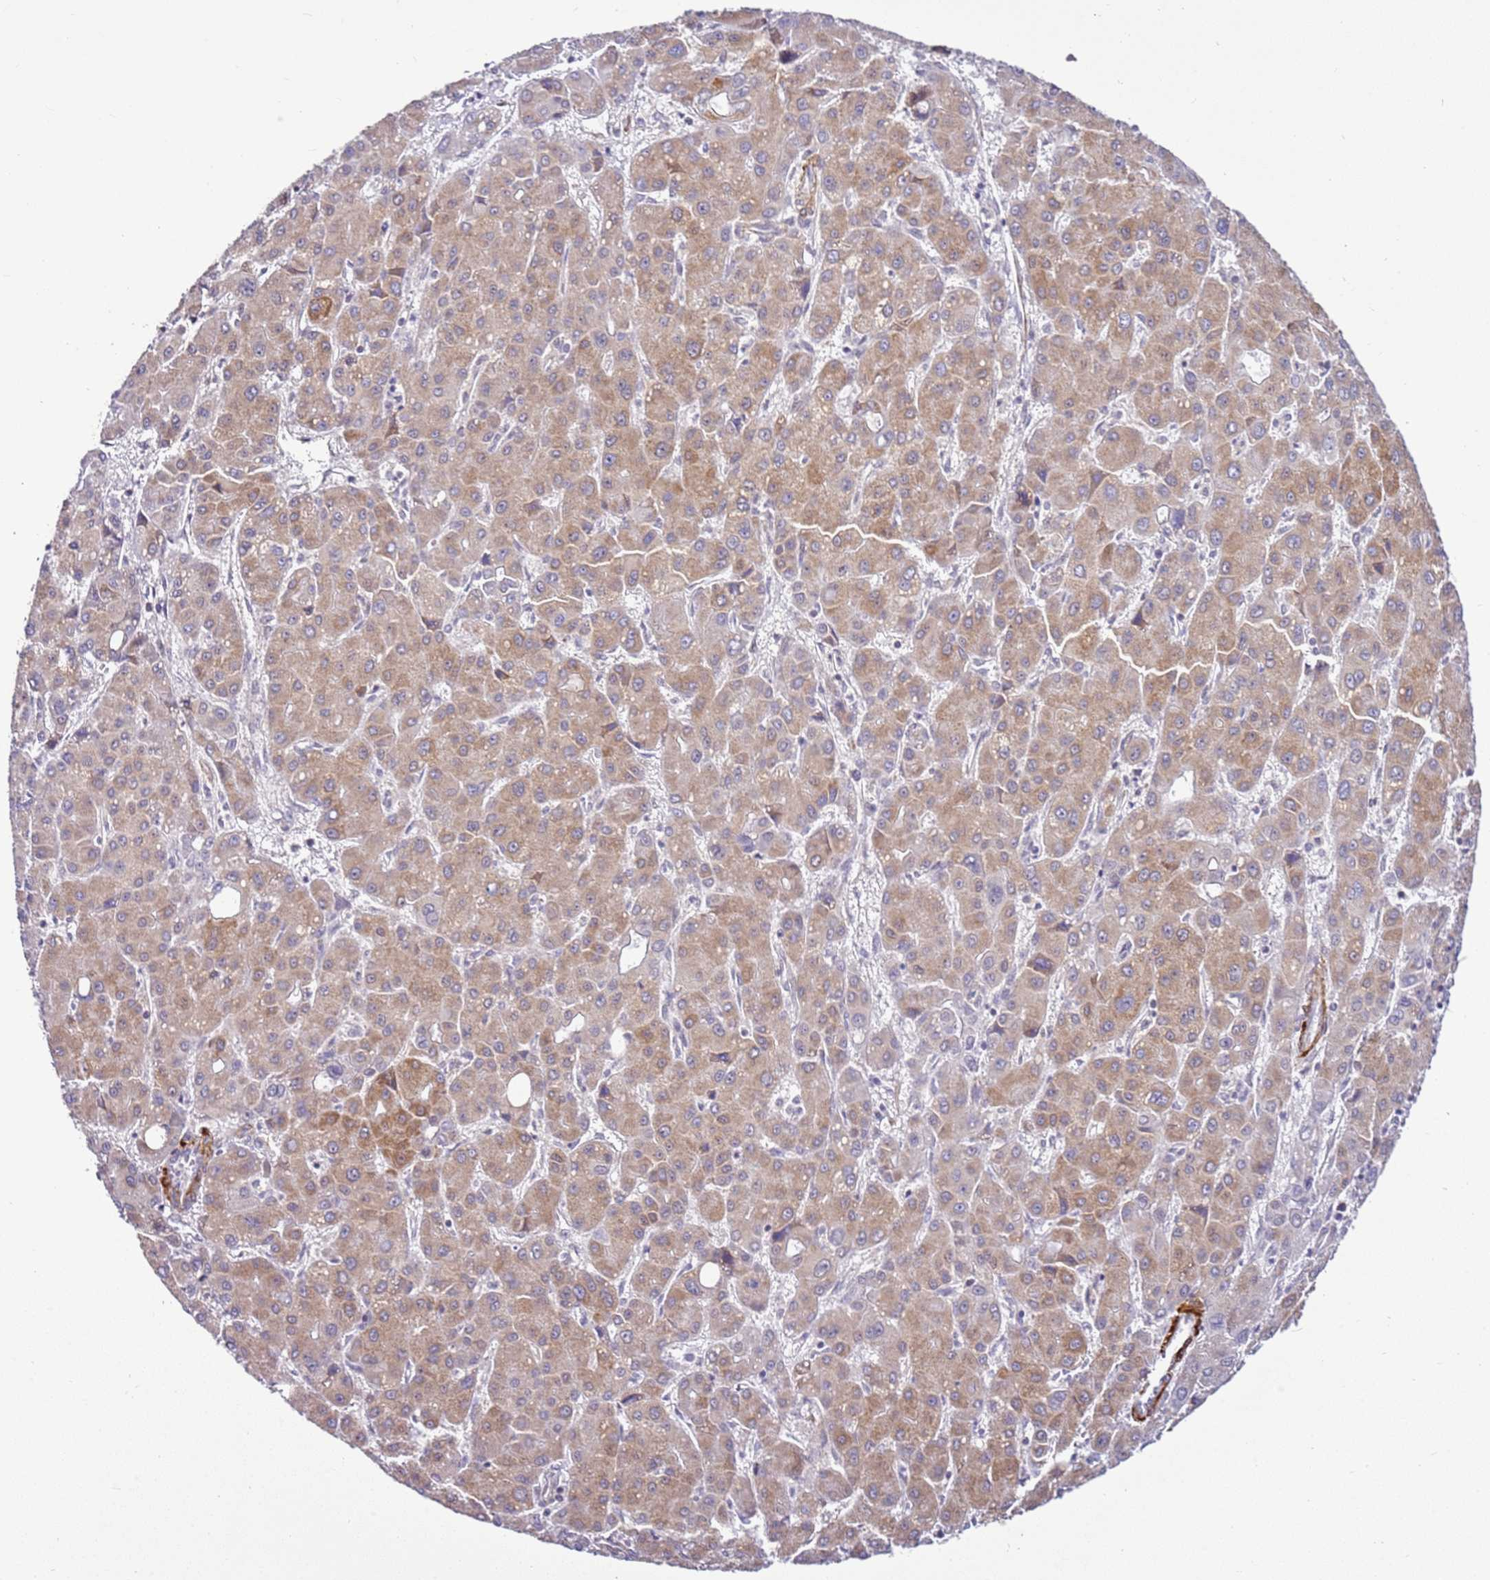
{"staining": {"intensity": "moderate", "quantity": ">75%", "location": "cytoplasmic/membranous"}, "tissue": "liver cancer", "cell_type": "Tumor cells", "image_type": "cancer", "snomed": [{"axis": "morphology", "description": "Carcinoma, Hepatocellular, NOS"}, {"axis": "topography", "description": "Liver"}], "caption": "A high-resolution histopathology image shows IHC staining of hepatocellular carcinoma (liver), which exhibits moderate cytoplasmic/membranous staining in approximately >75% of tumor cells. The protein is stained brown, and the nuclei are stained in blue (DAB IHC with brightfield microscopy, high magnification).", "gene": "SMIM4", "patient": {"sex": "male", "age": 55}}